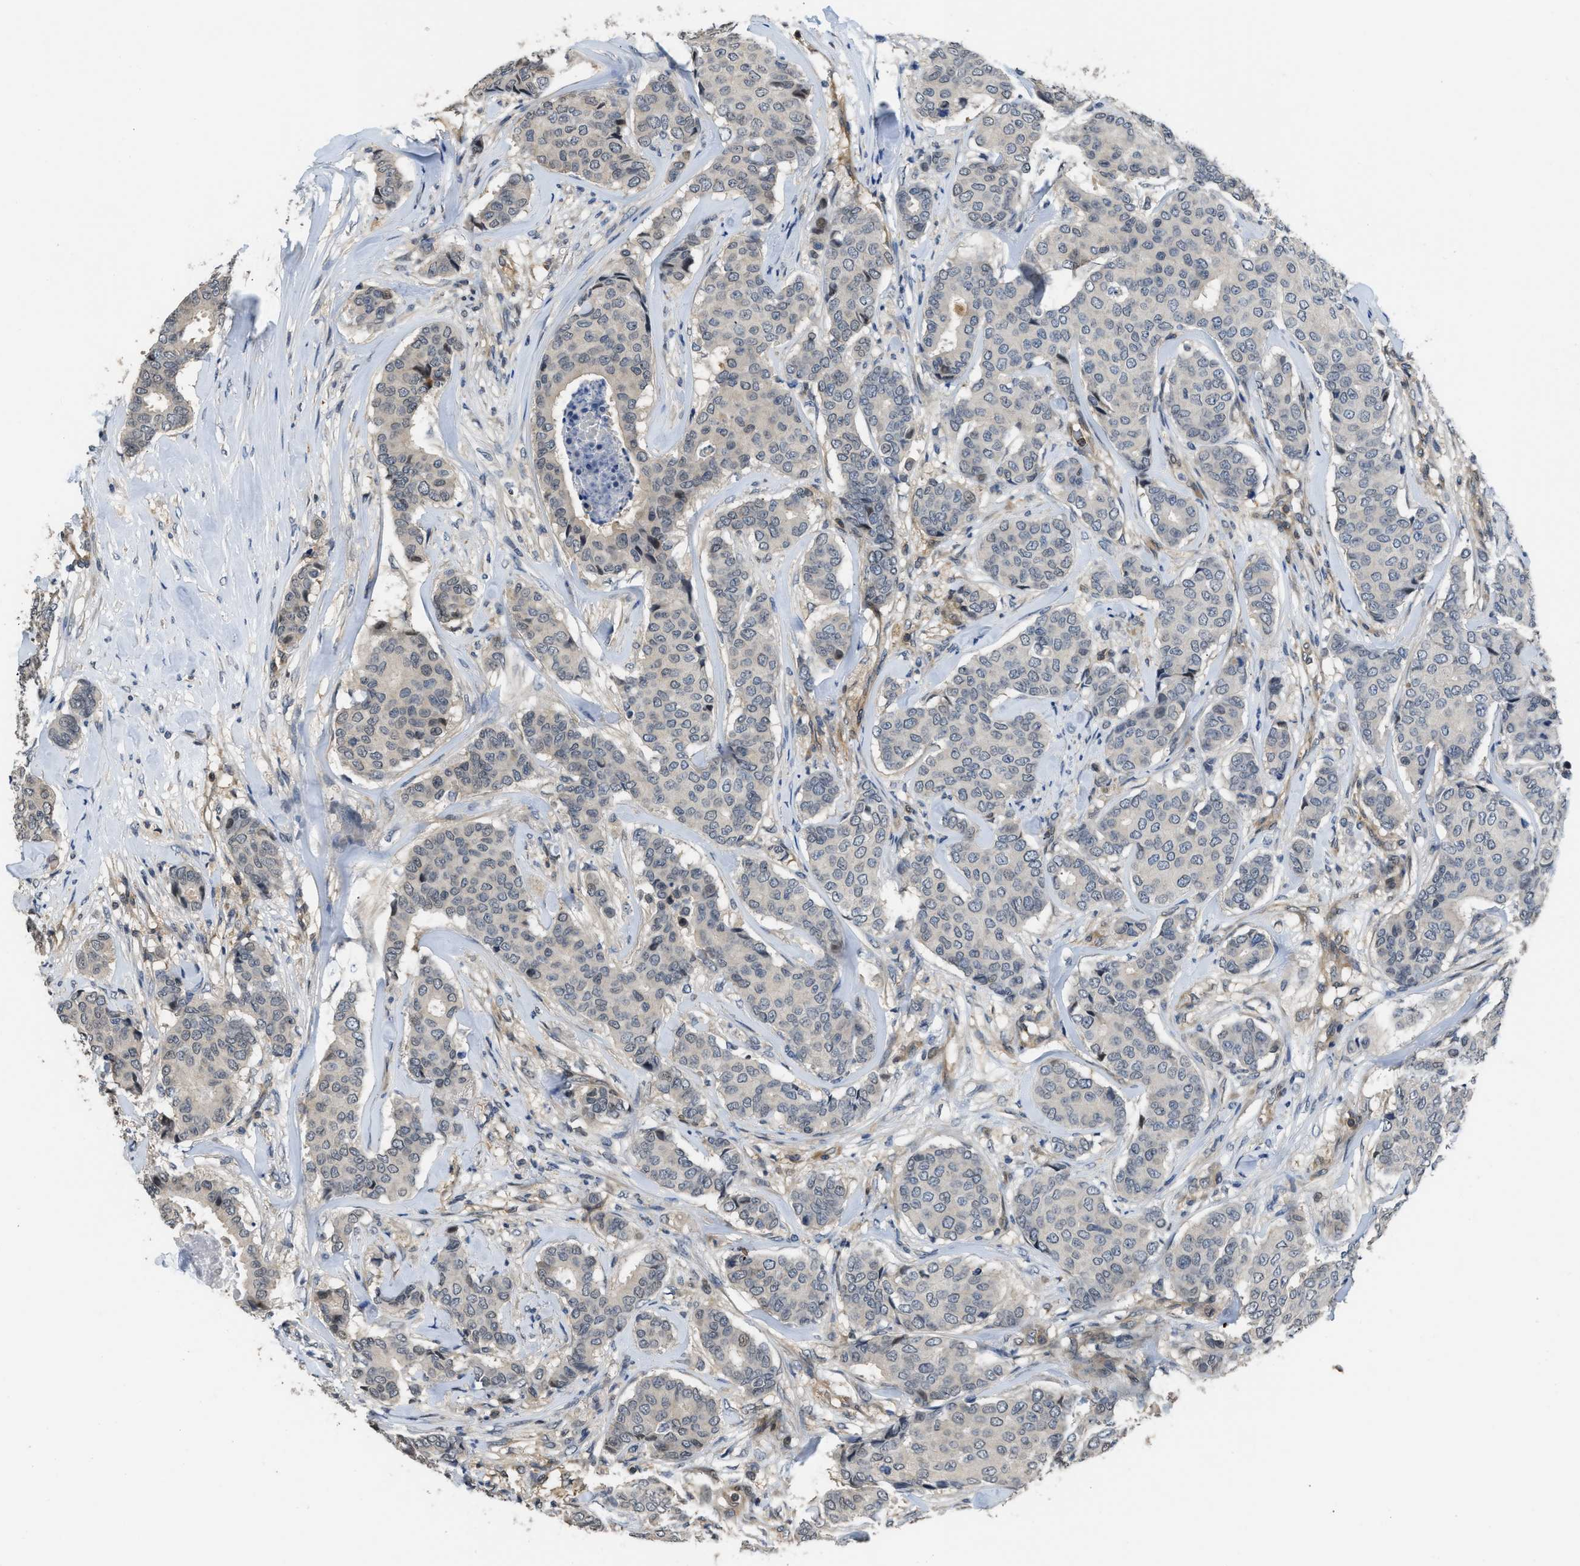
{"staining": {"intensity": "negative", "quantity": "none", "location": "none"}, "tissue": "breast cancer", "cell_type": "Tumor cells", "image_type": "cancer", "snomed": [{"axis": "morphology", "description": "Duct carcinoma"}, {"axis": "topography", "description": "Breast"}], "caption": "High magnification brightfield microscopy of breast cancer (intraductal carcinoma) stained with DAB (3,3'-diaminobenzidine) (brown) and counterstained with hematoxylin (blue): tumor cells show no significant expression.", "gene": "TES", "patient": {"sex": "female", "age": 75}}